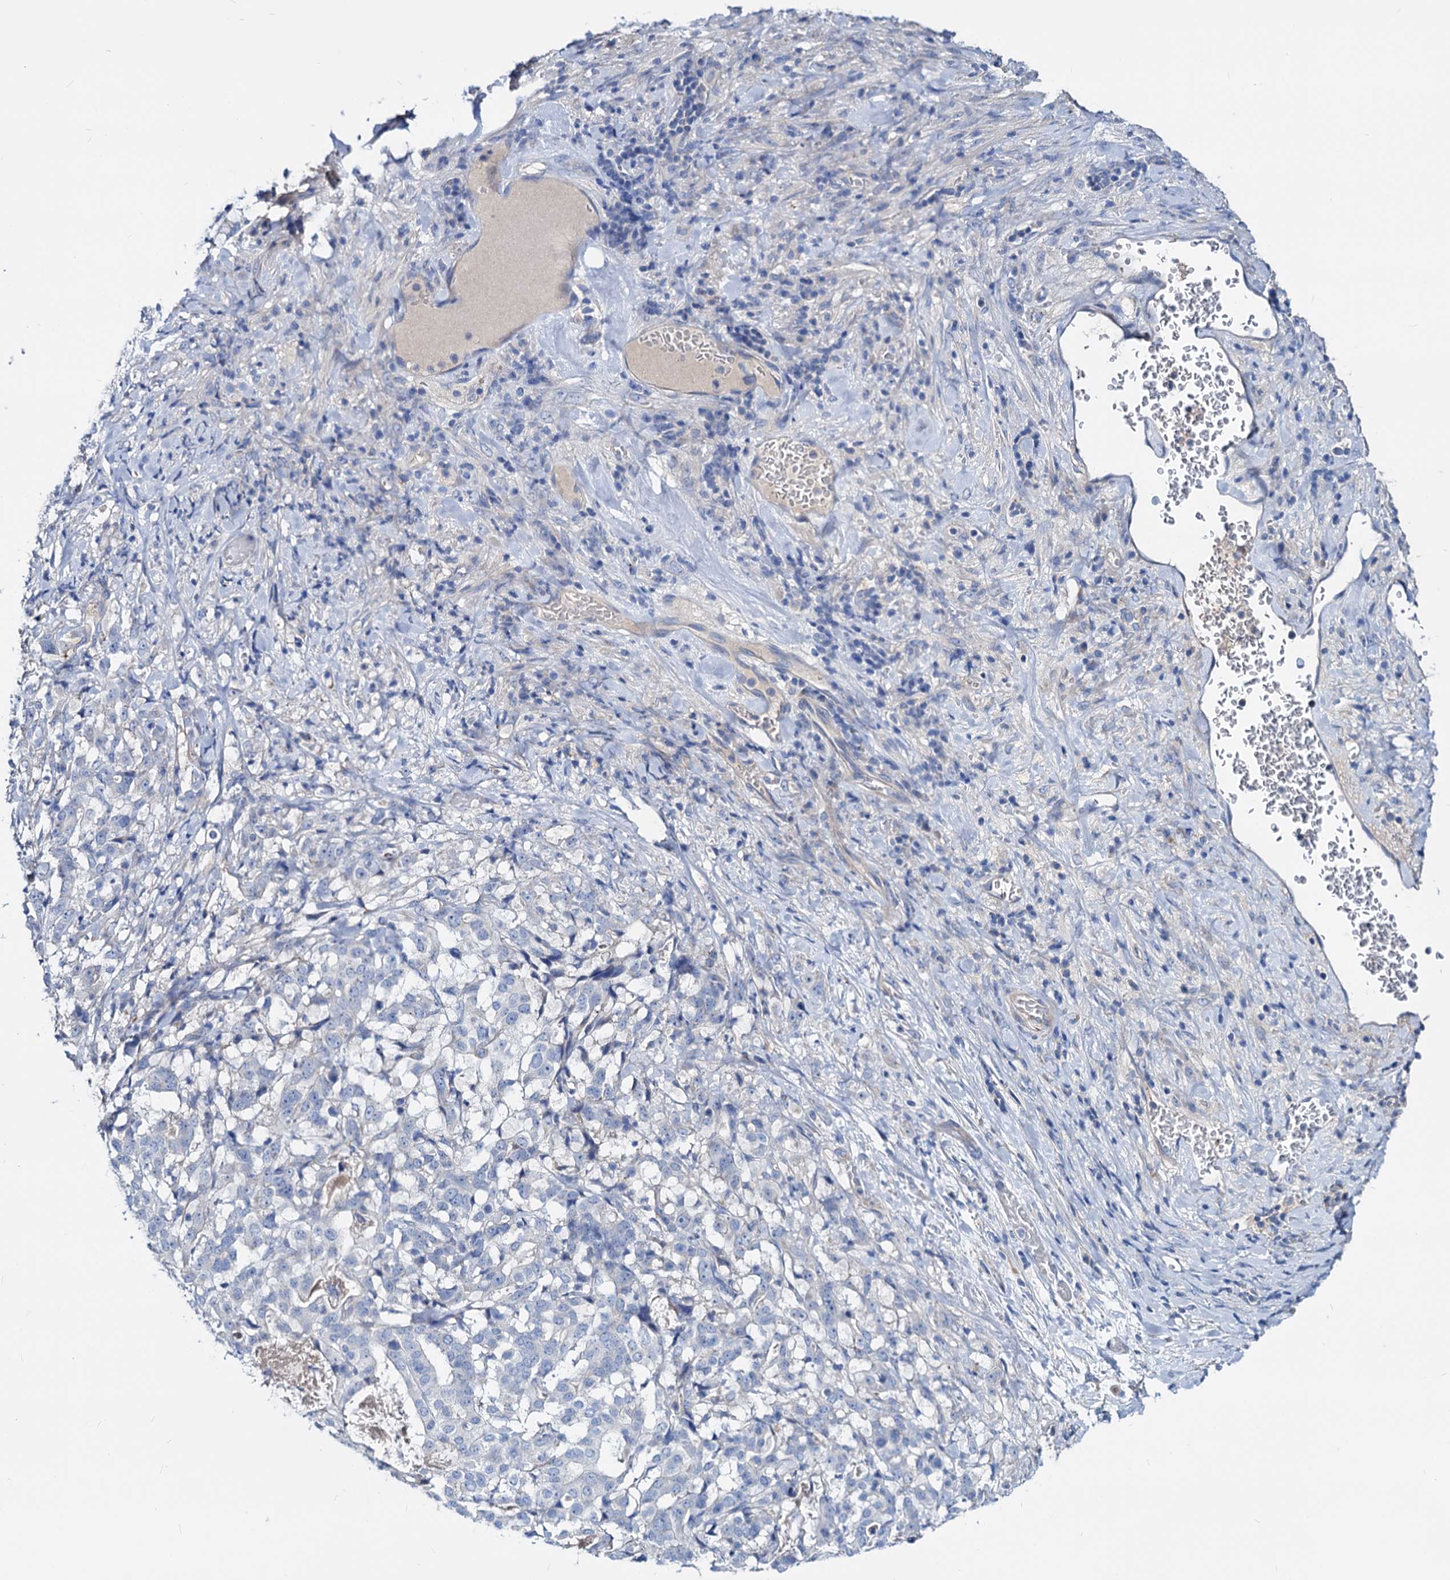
{"staining": {"intensity": "negative", "quantity": "none", "location": "none"}, "tissue": "stomach cancer", "cell_type": "Tumor cells", "image_type": "cancer", "snomed": [{"axis": "morphology", "description": "Adenocarcinoma, NOS"}, {"axis": "topography", "description": "Stomach"}], "caption": "This is an IHC photomicrograph of human adenocarcinoma (stomach). There is no expression in tumor cells.", "gene": "DYDC2", "patient": {"sex": "male", "age": 48}}